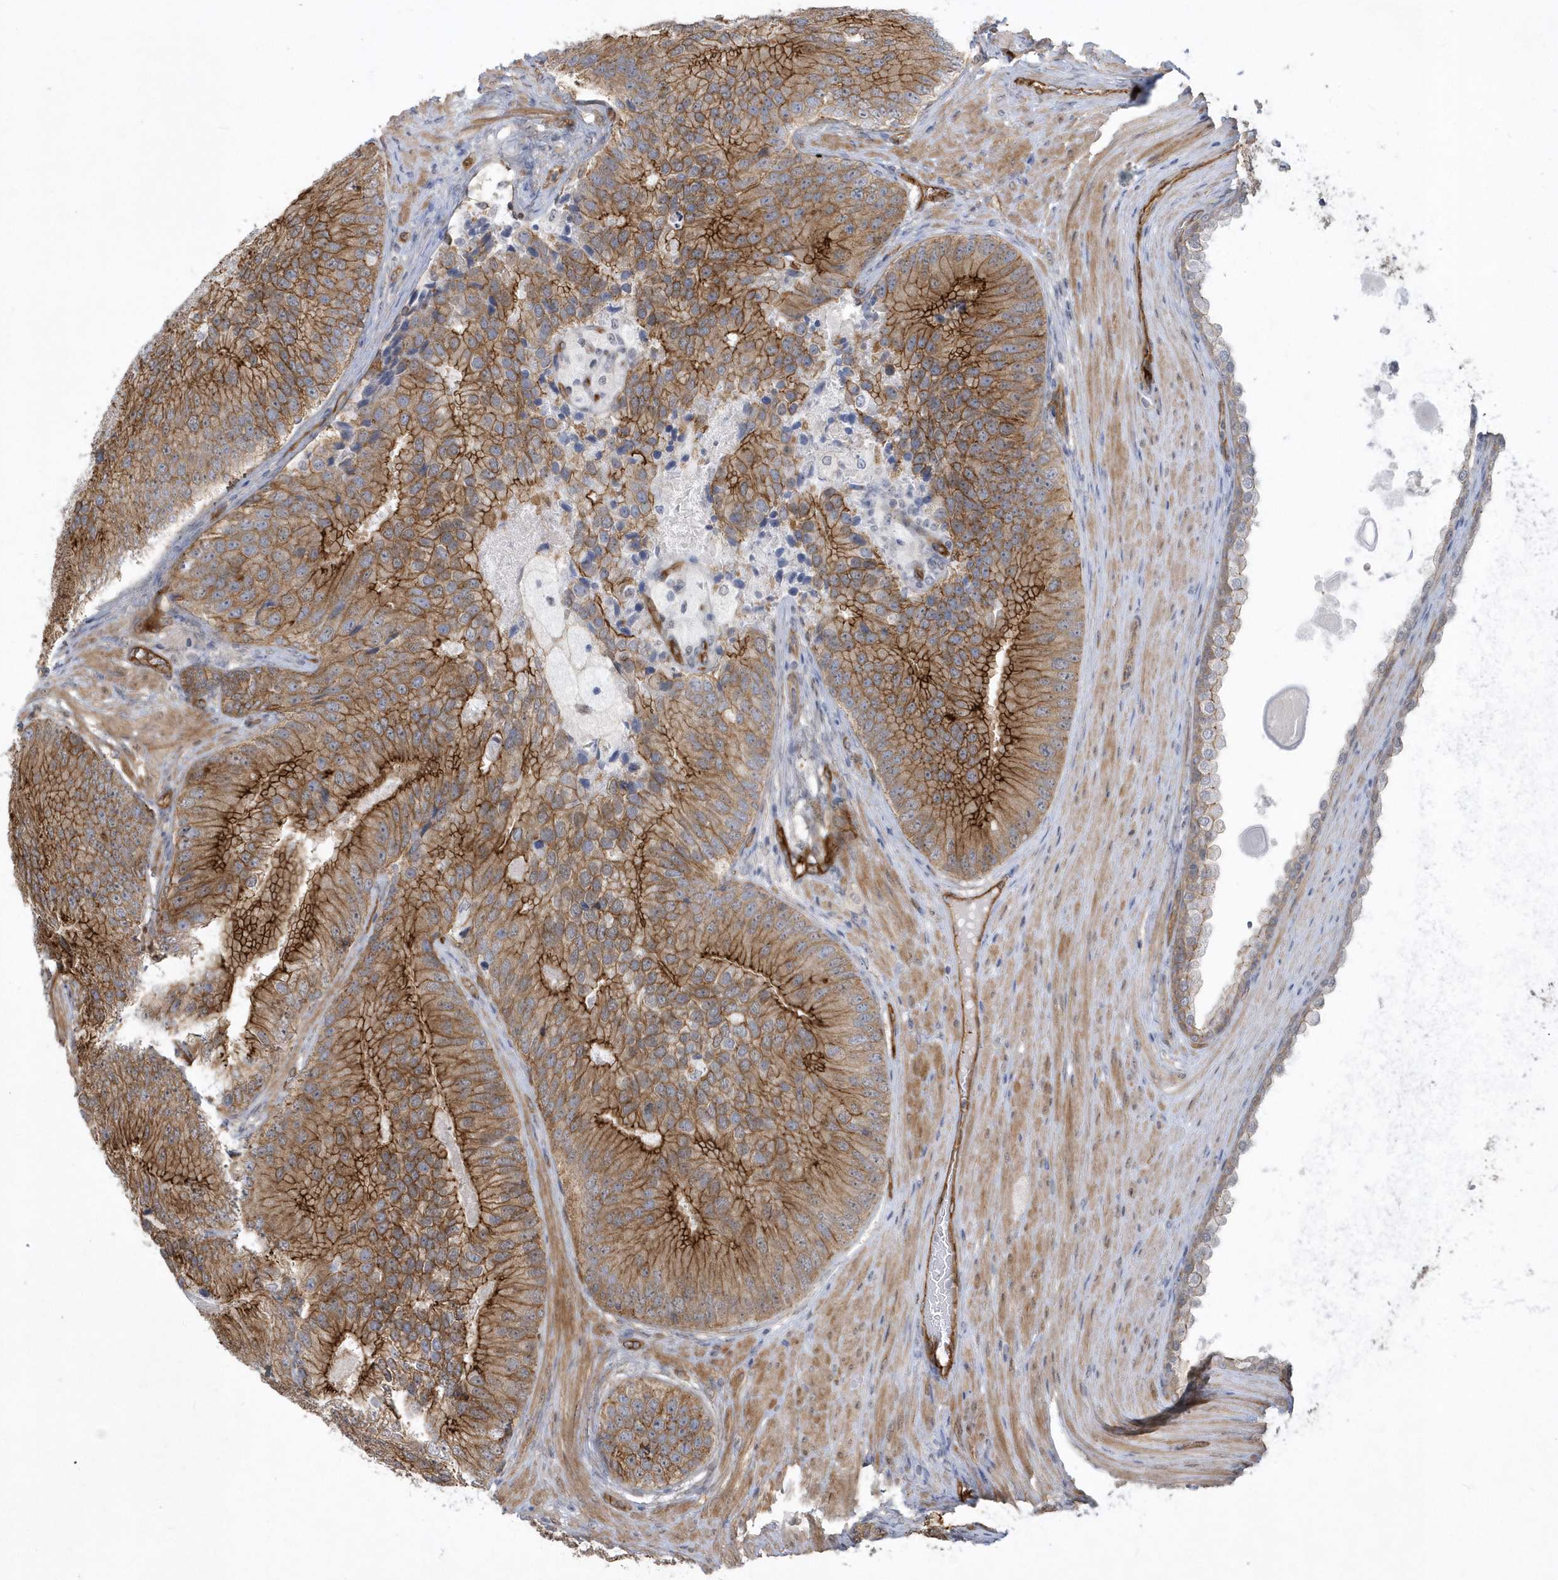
{"staining": {"intensity": "strong", "quantity": ">75%", "location": "cytoplasmic/membranous"}, "tissue": "prostate cancer", "cell_type": "Tumor cells", "image_type": "cancer", "snomed": [{"axis": "morphology", "description": "Adenocarcinoma, High grade"}, {"axis": "topography", "description": "Prostate"}], "caption": "Immunohistochemical staining of human adenocarcinoma (high-grade) (prostate) reveals strong cytoplasmic/membranous protein expression in approximately >75% of tumor cells.", "gene": "RAI14", "patient": {"sex": "male", "age": 70}}